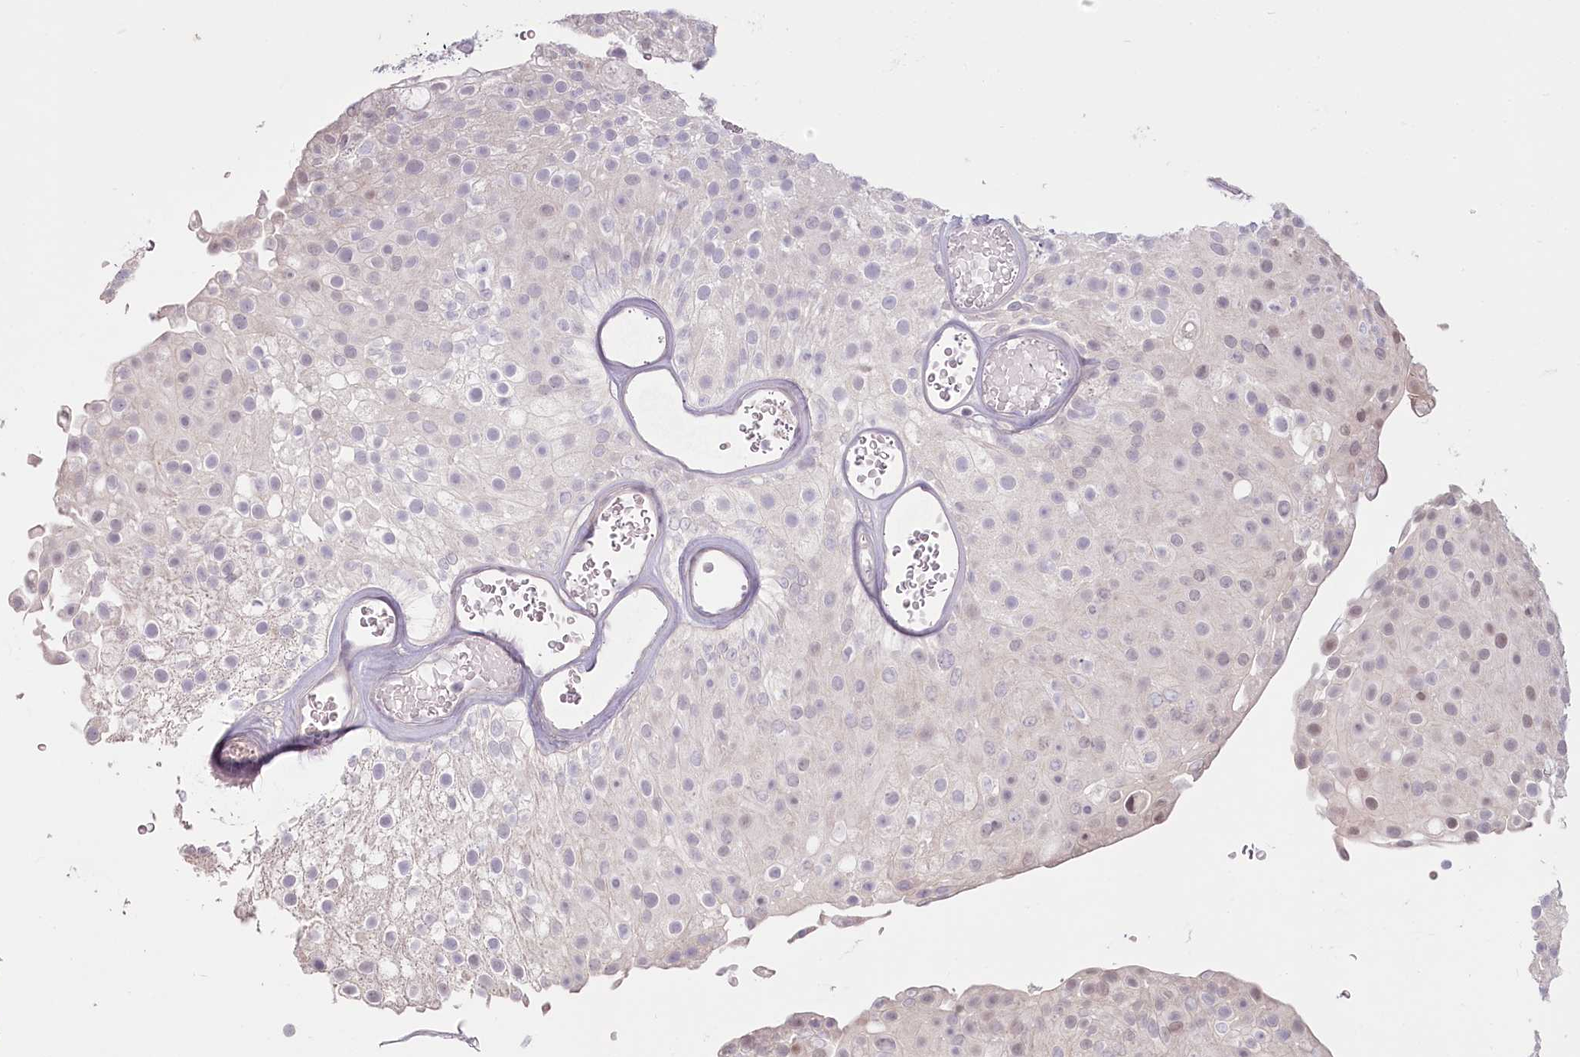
{"staining": {"intensity": "weak", "quantity": "<25%", "location": "nuclear"}, "tissue": "urothelial cancer", "cell_type": "Tumor cells", "image_type": "cancer", "snomed": [{"axis": "morphology", "description": "Urothelial carcinoma, Low grade"}, {"axis": "topography", "description": "Urinary bladder"}], "caption": "High magnification brightfield microscopy of low-grade urothelial carcinoma stained with DAB (3,3'-diaminobenzidine) (brown) and counterstained with hematoxylin (blue): tumor cells show no significant expression. The staining is performed using DAB (3,3'-diaminobenzidine) brown chromogen with nuclei counter-stained in using hematoxylin.", "gene": "USP11", "patient": {"sex": "male", "age": 78}}